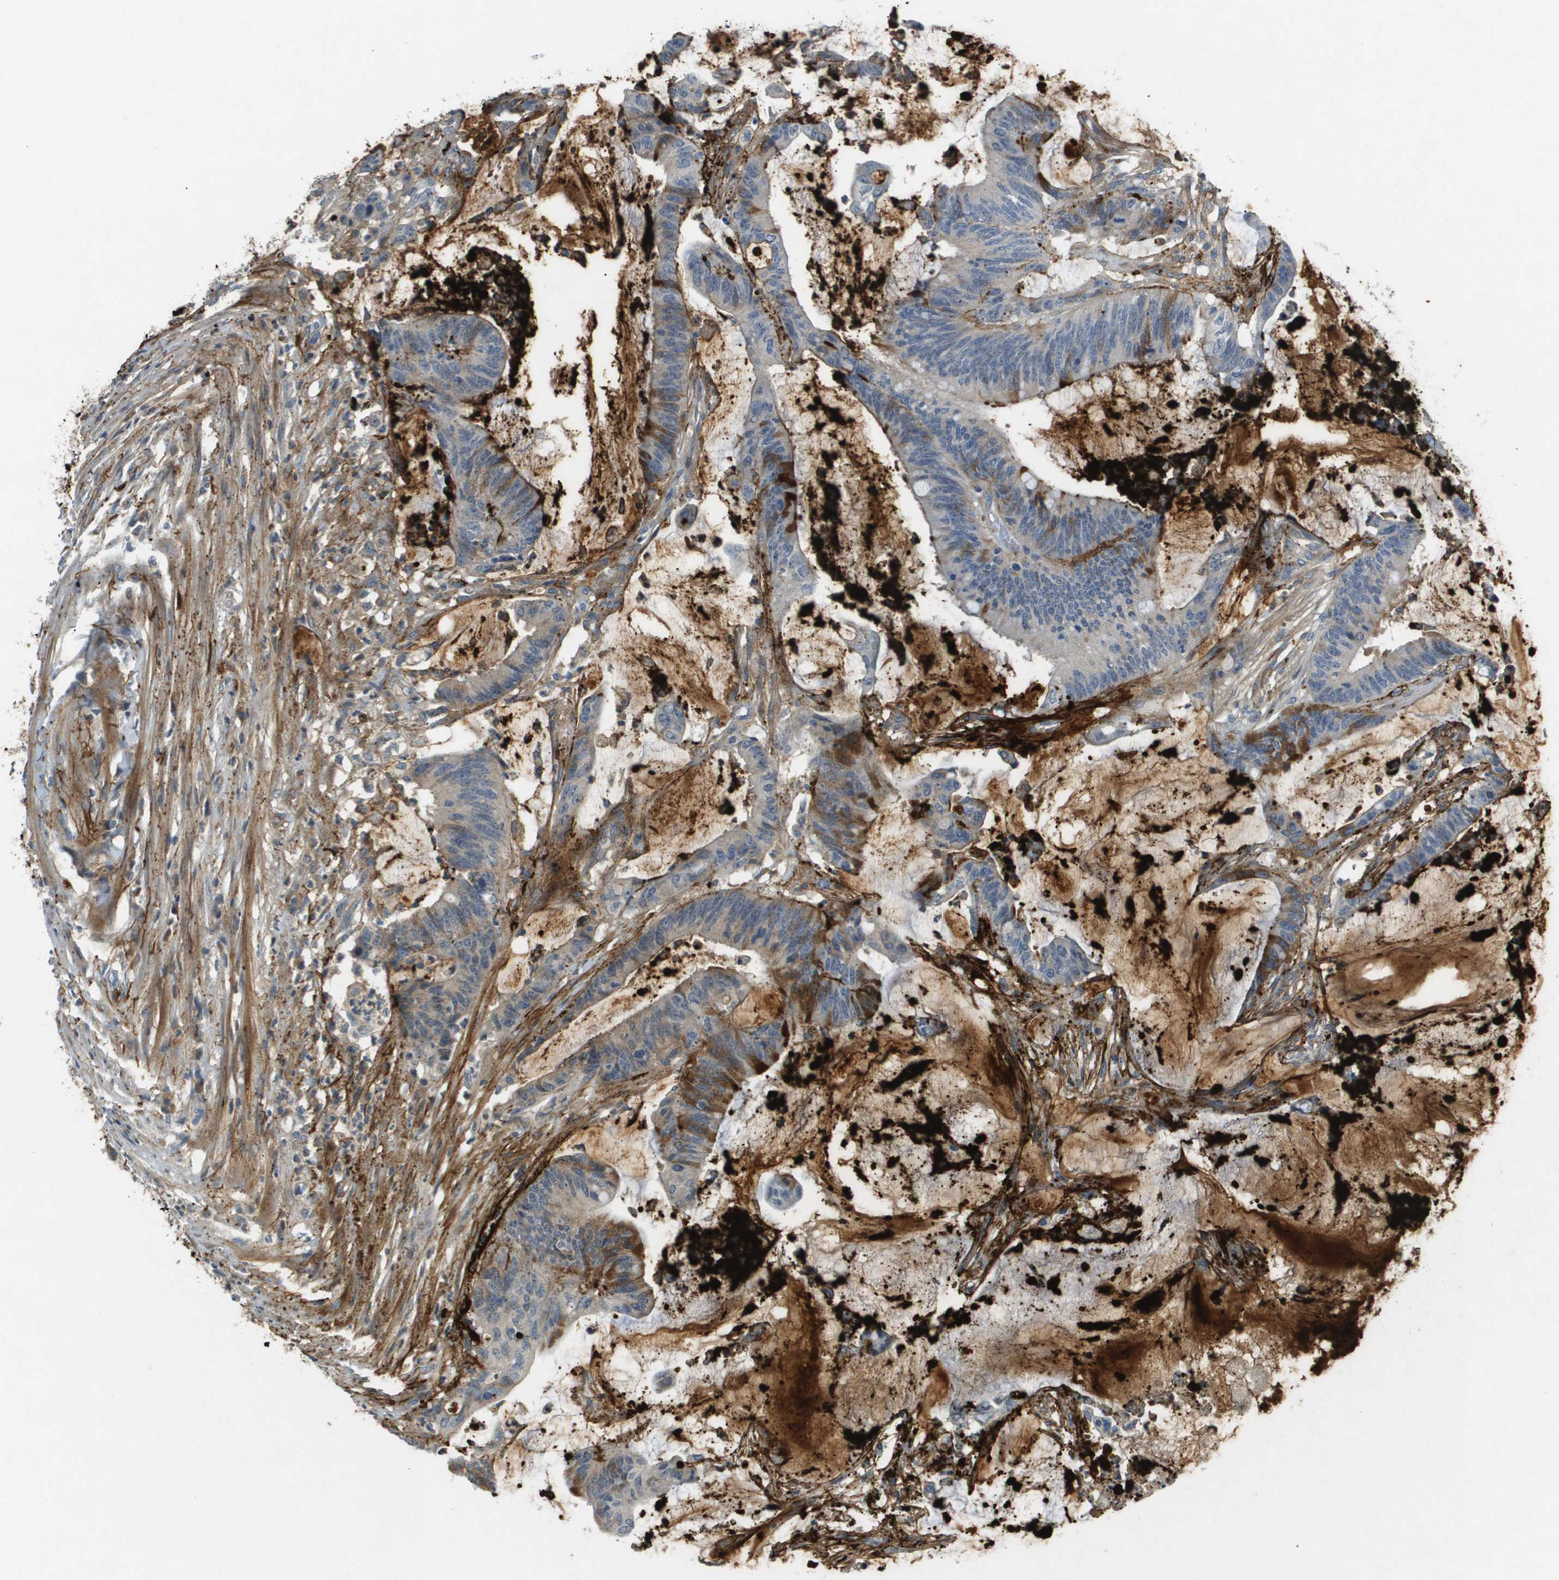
{"staining": {"intensity": "moderate", "quantity": "<25%", "location": "cytoplasmic/membranous"}, "tissue": "colorectal cancer", "cell_type": "Tumor cells", "image_type": "cancer", "snomed": [{"axis": "morphology", "description": "Adenocarcinoma, NOS"}, {"axis": "topography", "description": "Rectum"}], "caption": "Immunohistochemistry micrograph of human colorectal cancer (adenocarcinoma) stained for a protein (brown), which demonstrates low levels of moderate cytoplasmic/membranous positivity in about <25% of tumor cells.", "gene": "VTN", "patient": {"sex": "female", "age": 66}}